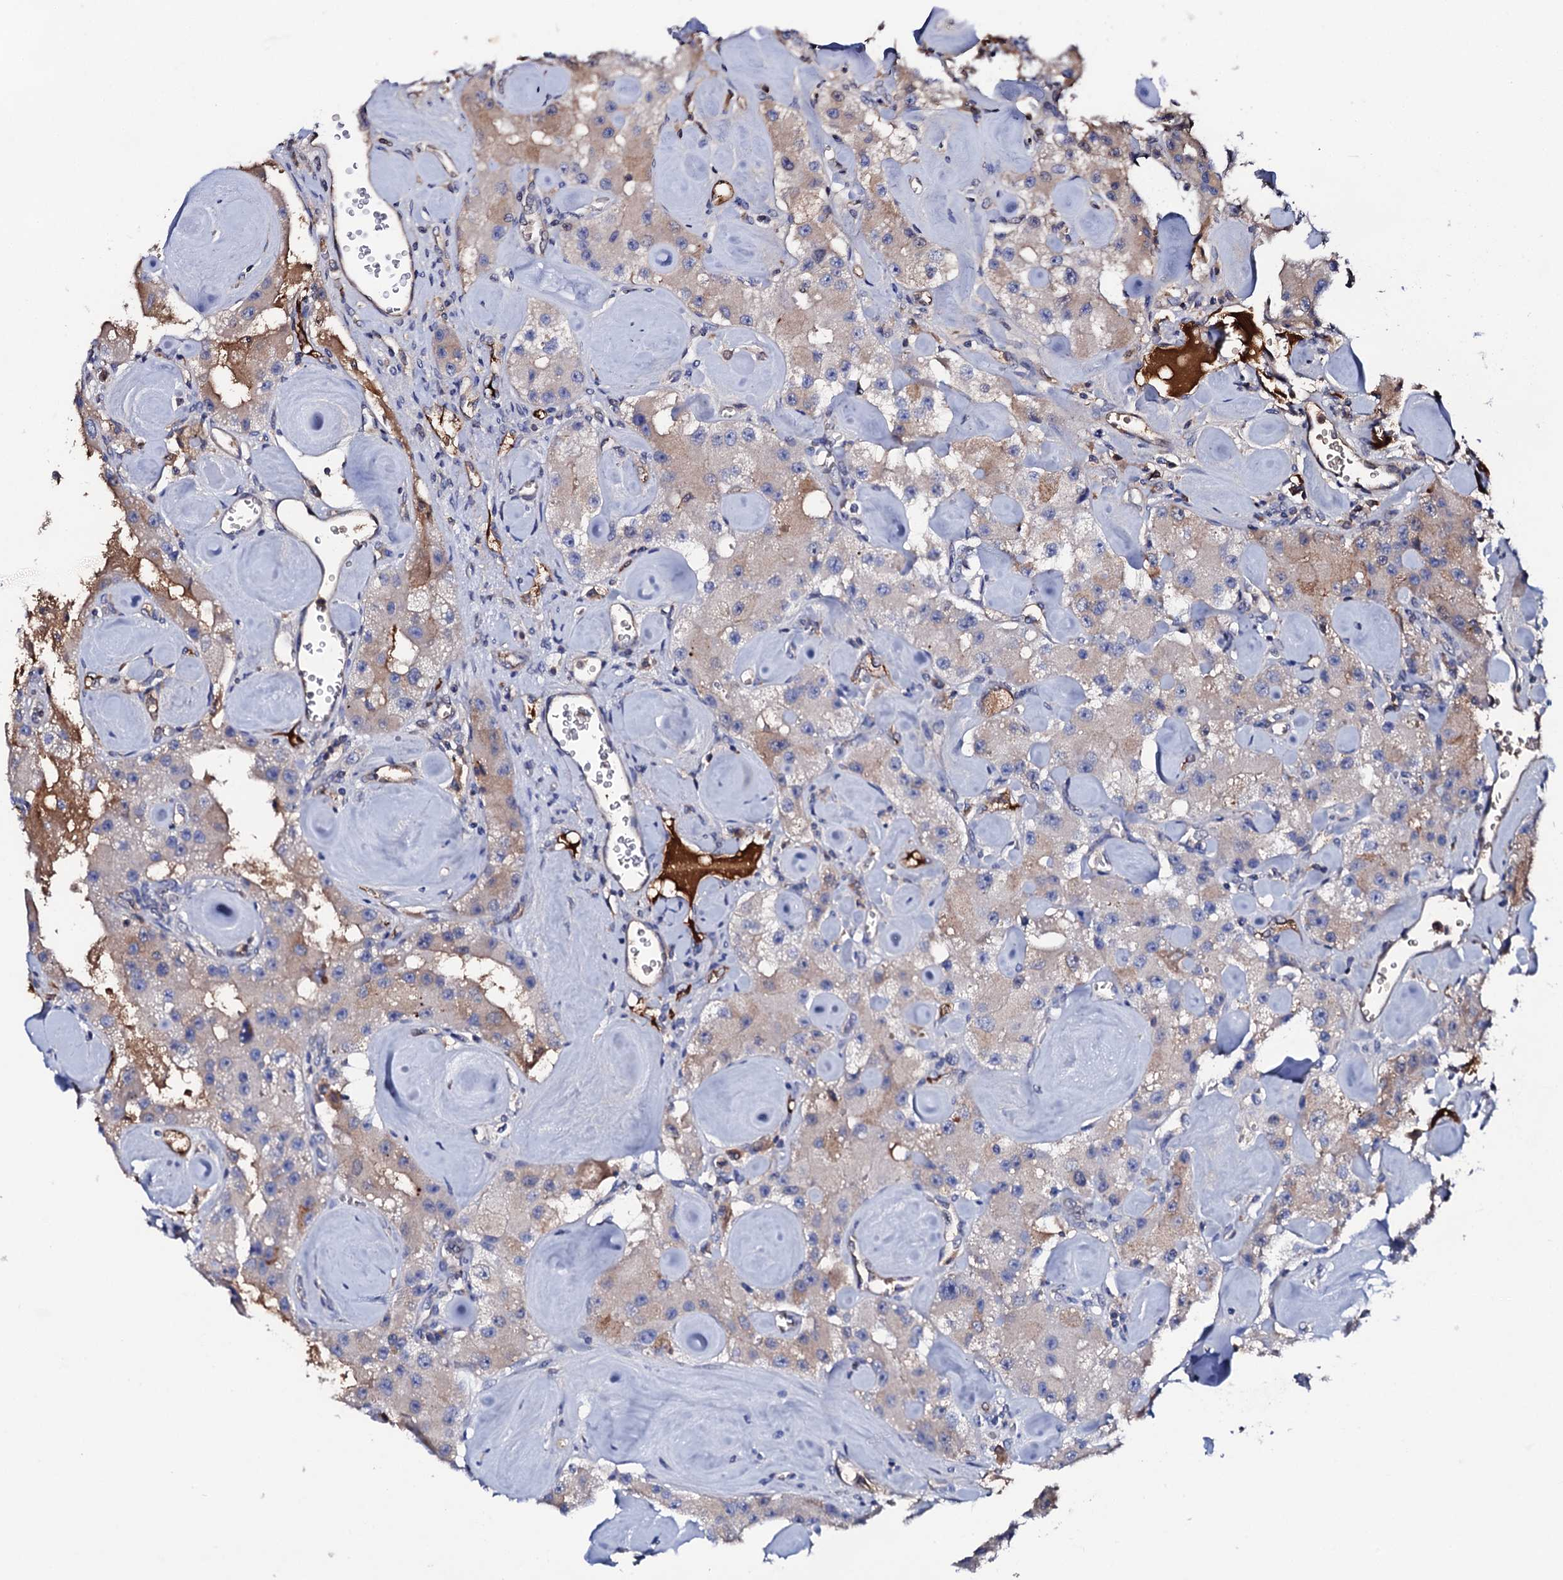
{"staining": {"intensity": "weak", "quantity": "25%-75%", "location": "cytoplasmic/membranous"}, "tissue": "carcinoid", "cell_type": "Tumor cells", "image_type": "cancer", "snomed": [{"axis": "morphology", "description": "Carcinoid, malignant, NOS"}, {"axis": "topography", "description": "Pancreas"}], "caption": "A brown stain labels weak cytoplasmic/membranous positivity of a protein in human carcinoid tumor cells.", "gene": "TCAF2", "patient": {"sex": "male", "age": 41}}